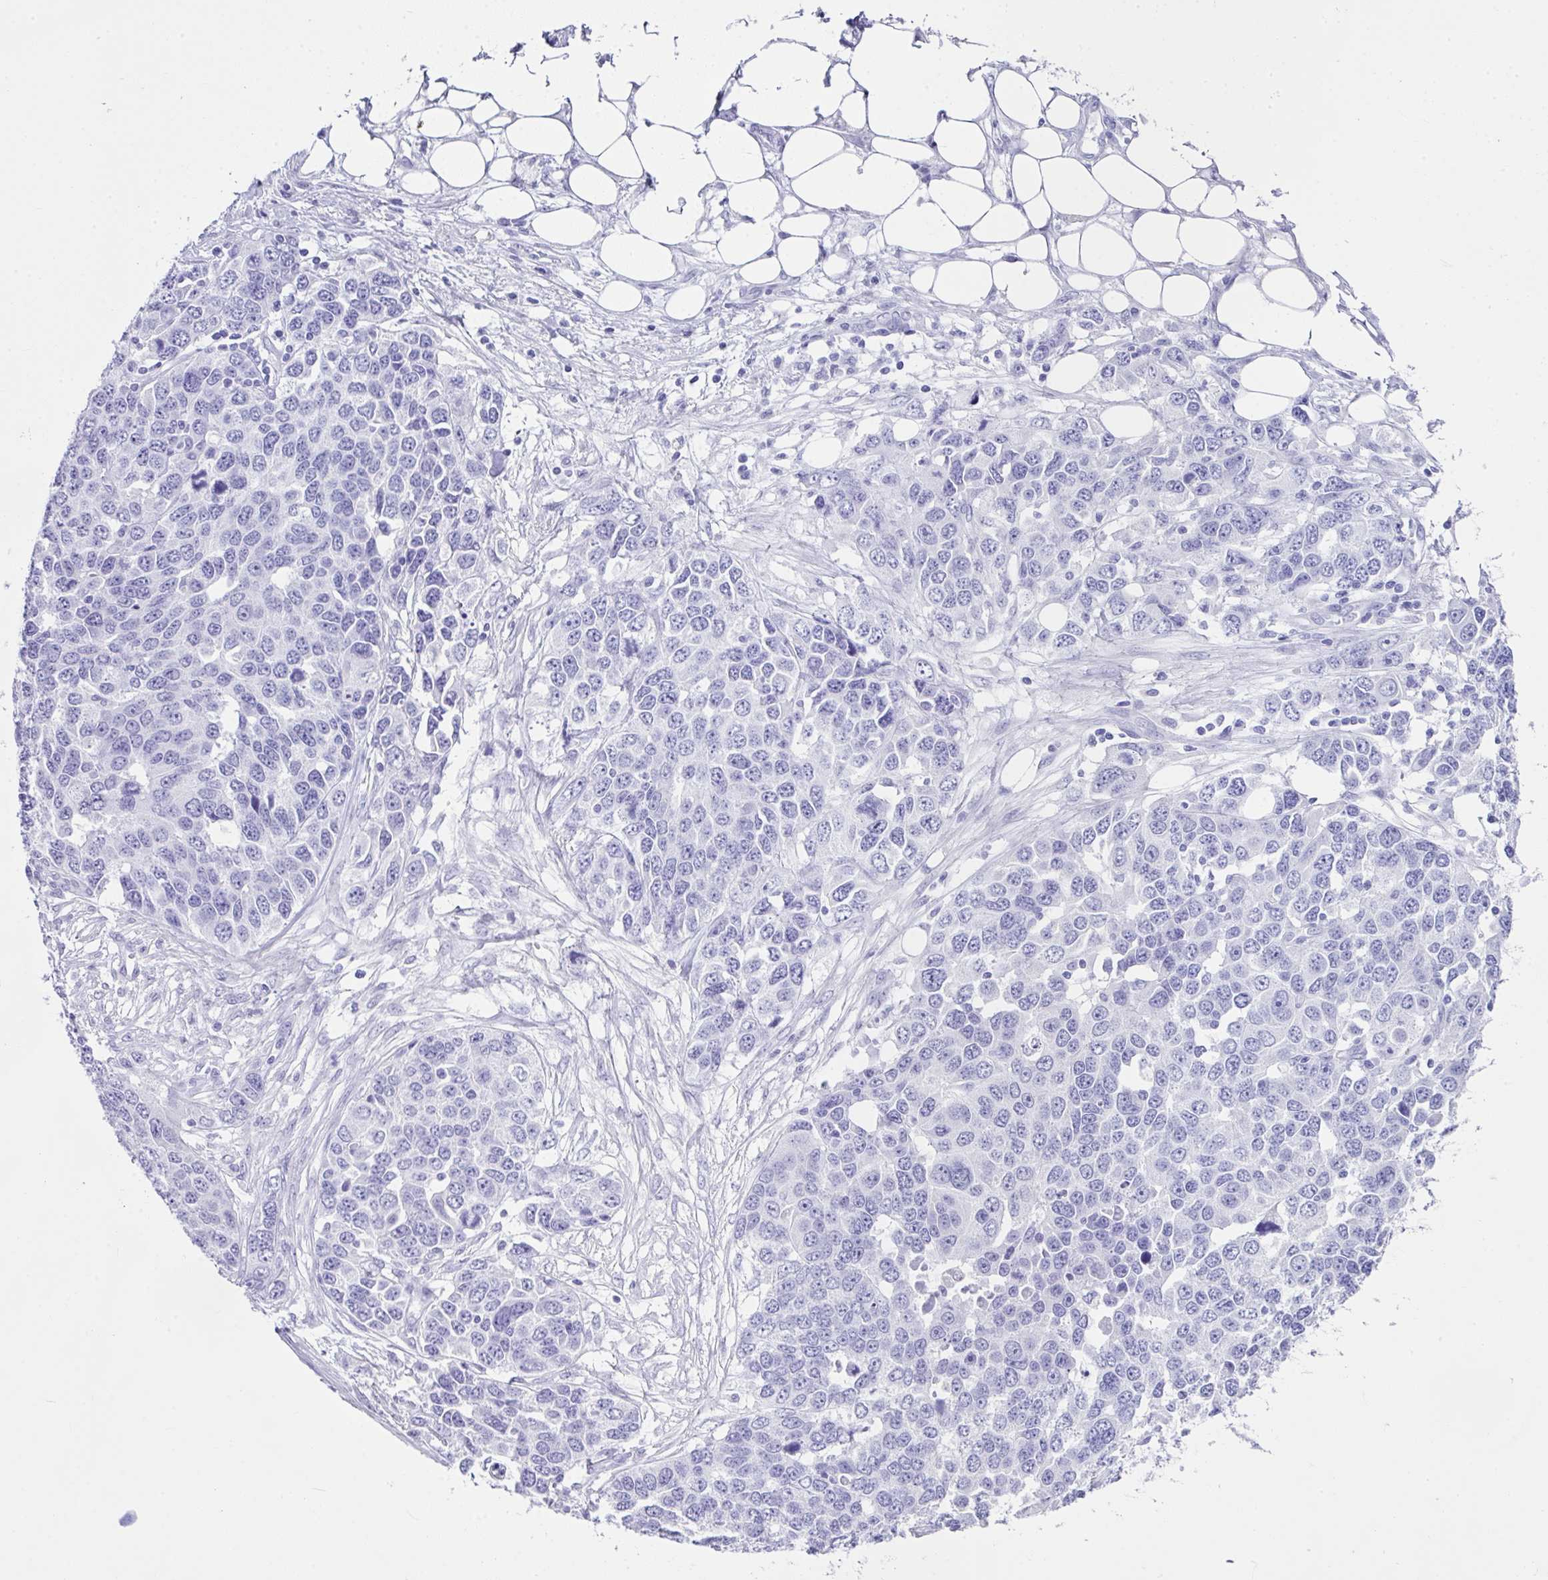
{"staining": {"intensity": "negative", "quantity": "none", "location": "none"}, "tissue": "ovarian cancer", "cell_type": "Tumor cells", "image_type": "cancer", "snomed": [{"axis": "morphology", "description": "Cystadenocarcinoma, serous, NOS"}, {"axis": "topography", "description": "Ovary"}], "caption": "Tumor cells show no significant positivity in ovarian serous cystadenocarcinoma.", "gene": "LGALS4", "patient": {"sex": "female", "age": 76}}